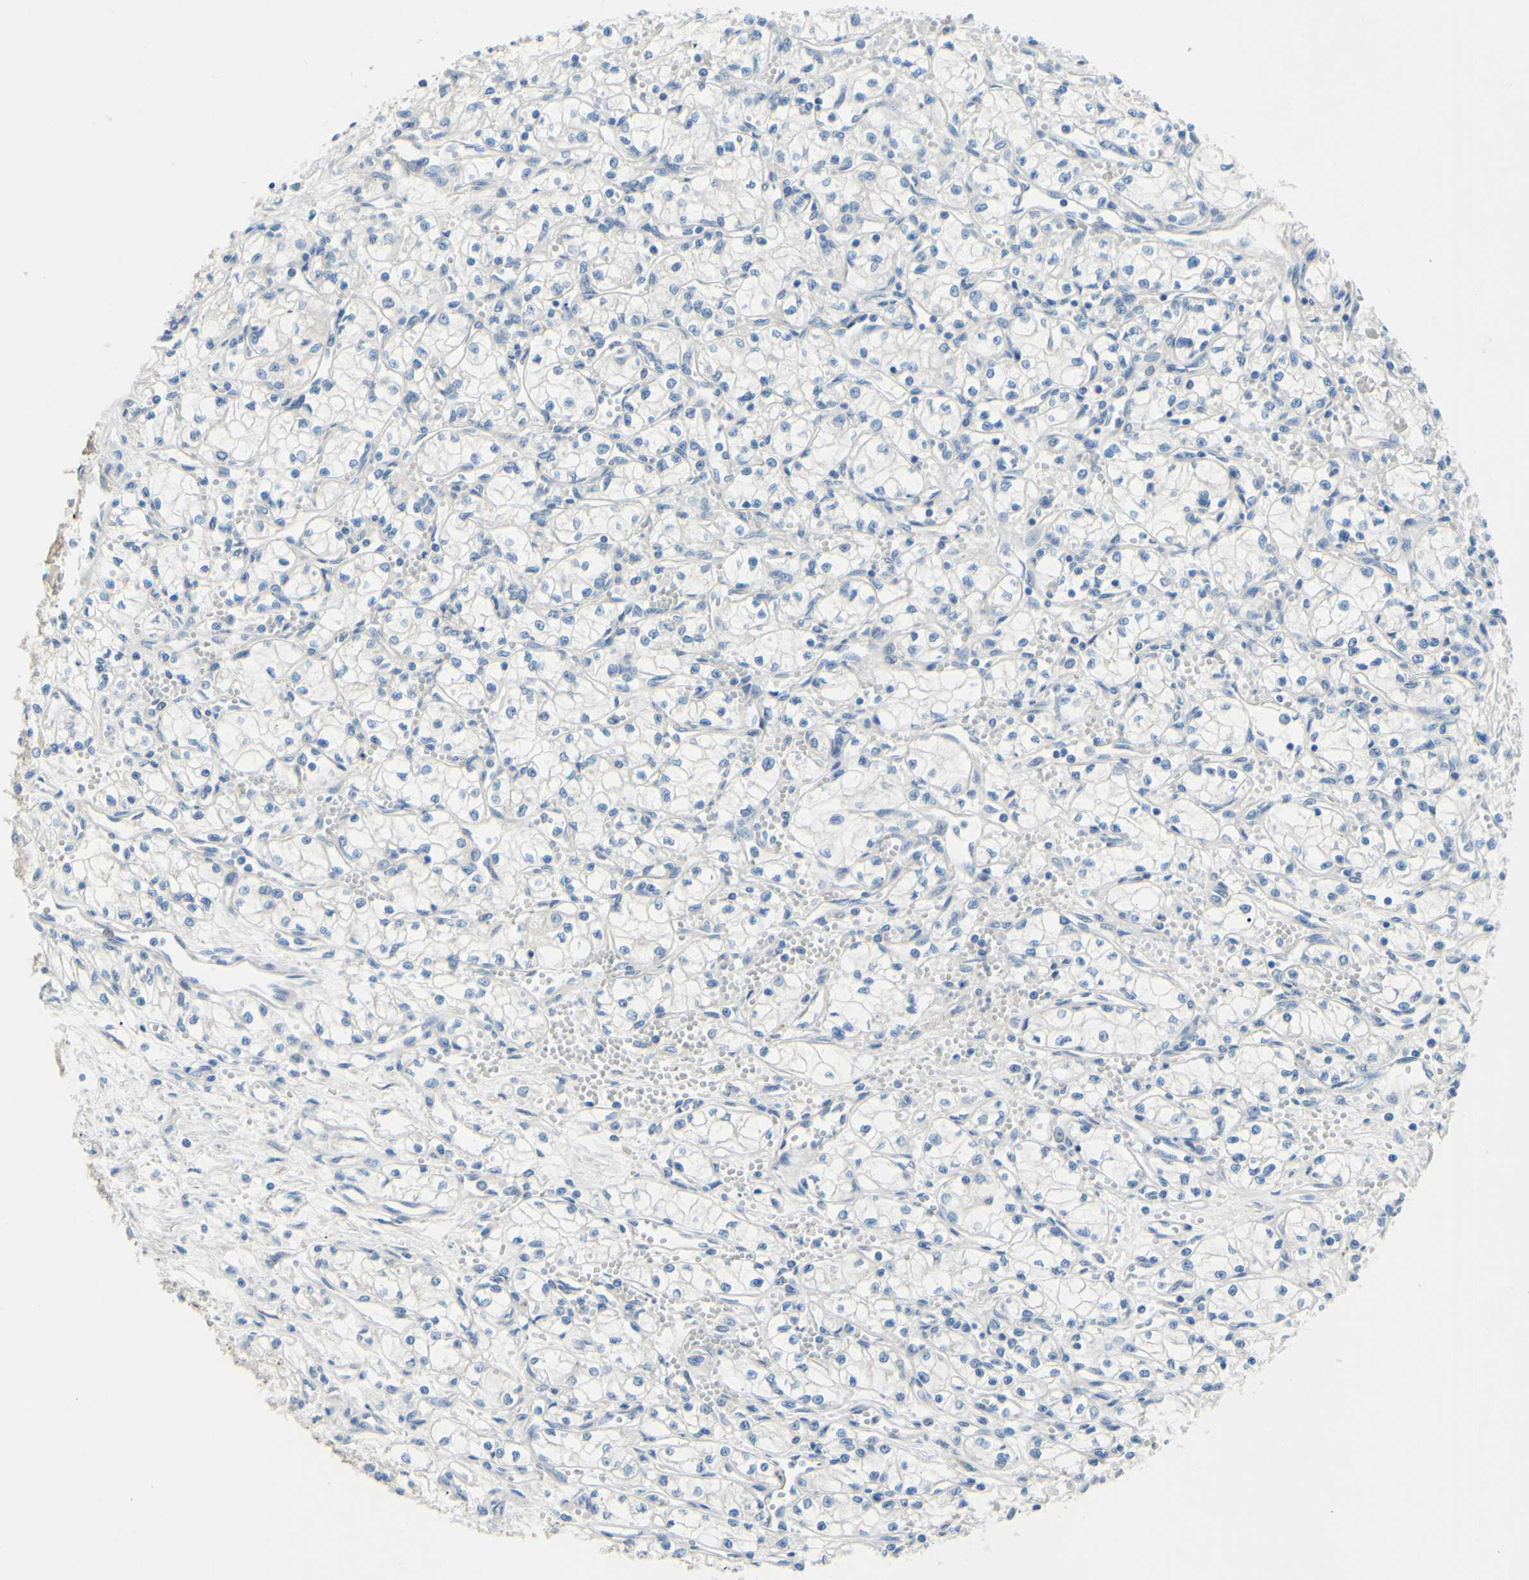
{"staining": {"intensity": "negative", "quantity": "none", "location": "none"}, "tissue": "renal cancer", "cell_type": "Tumor cells", "image_type": "cancer", "snomed": [{"axis": "morphology", "description": "Normal tissue, NOS"}, {"axis": "morphology", "description": "Adenocarcinoma, NOS"}, {"axis": "topography", "description": "Kidney"}], "caption": "Renal adenocarcinoma was stained to show a protein in brown. There is no significant positivity in tumor cells.", "gene": "ARHGAP1", "patient": {"sex": "male", "age": 59}}